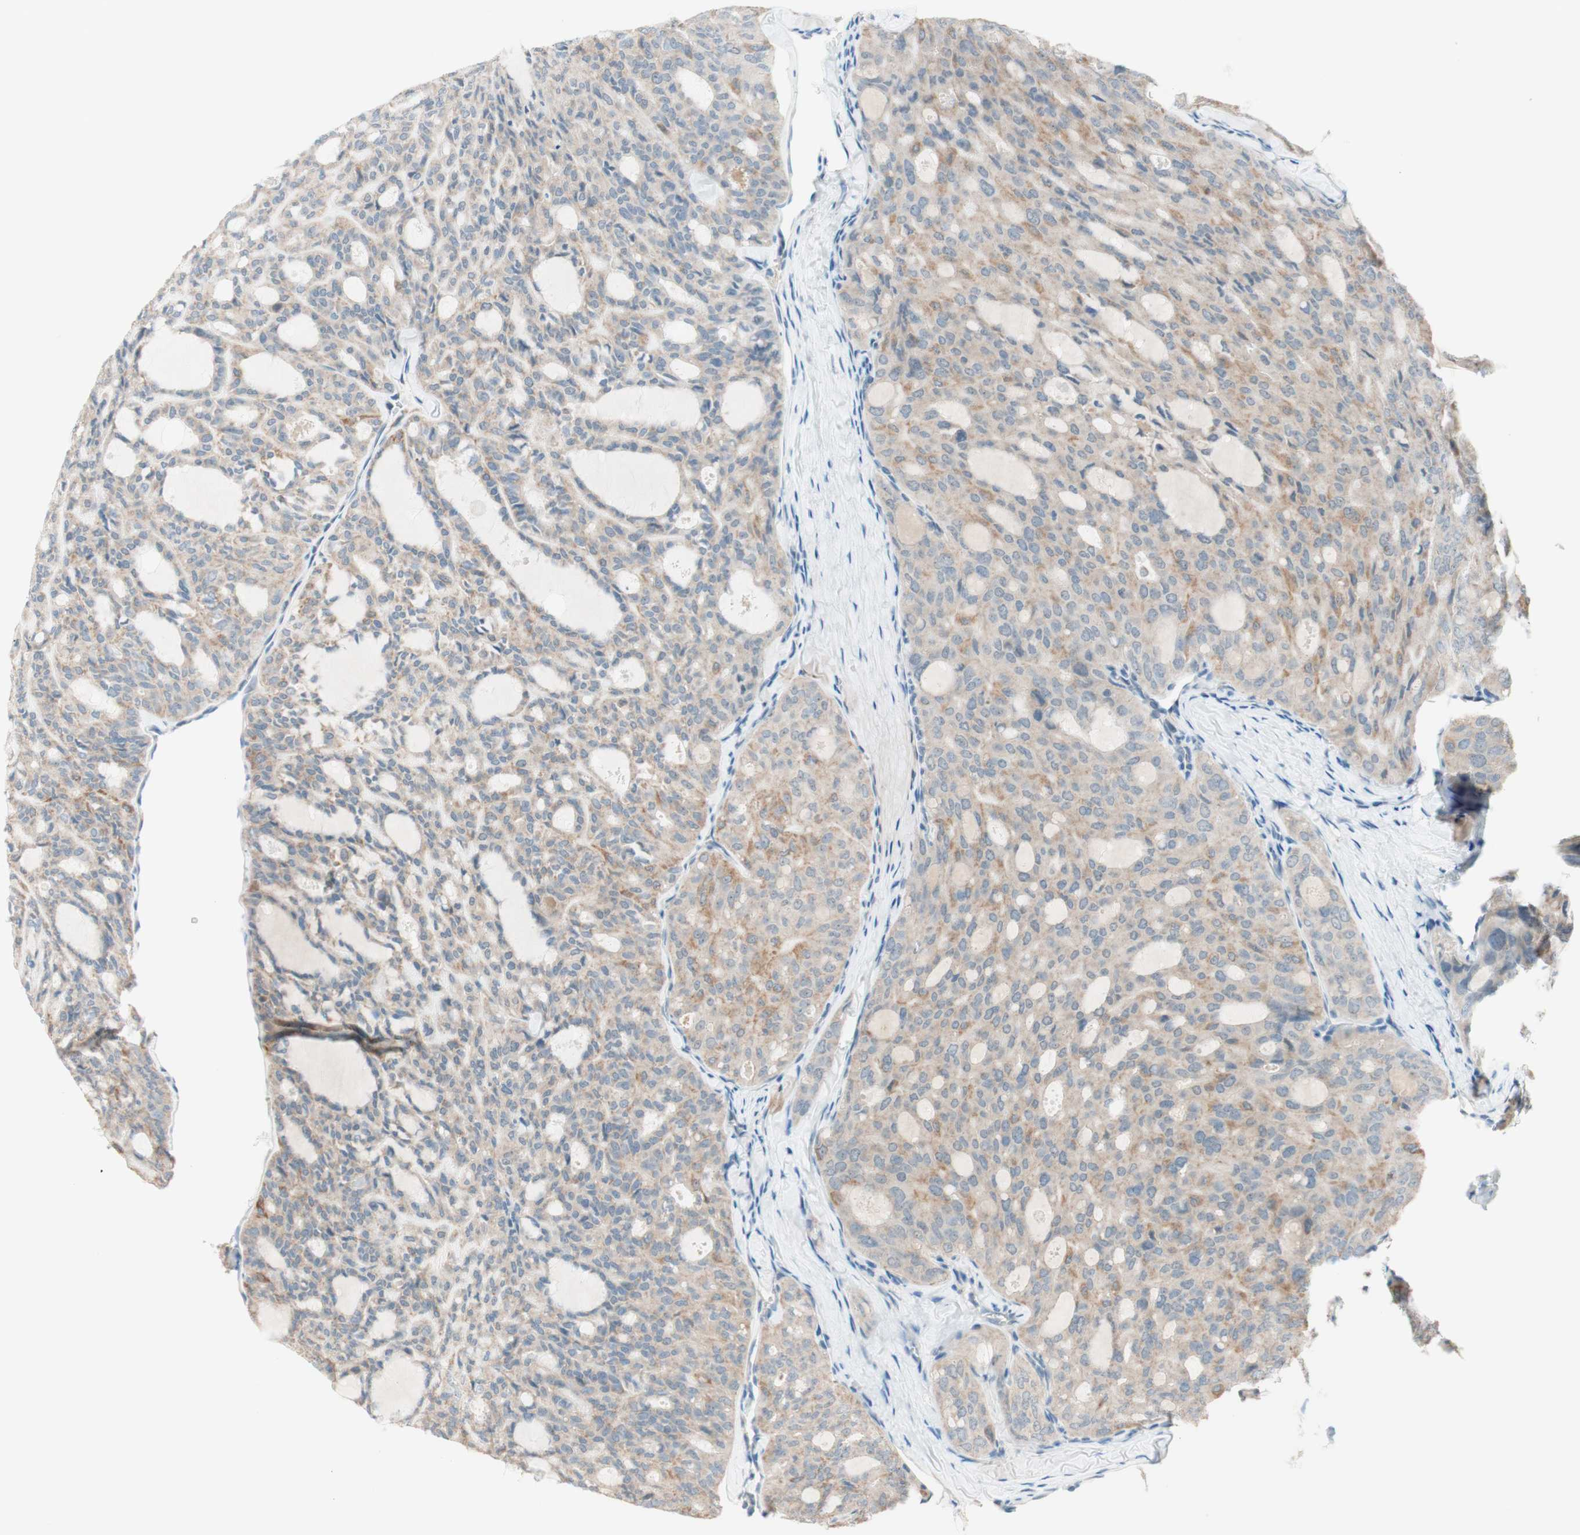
{"staining": {"intensity": "weak", "quantity": "25%-75%", "location": "cytoplasmic/membranous"}, "tissue": "thyroid cancer", "cell_type": "Tumor cells", "image_type": "cancer", "snomed": [{"axis": "morphology", "description": "Follicular adenoma carcinoma, NOS"}, {"axis": "topography", "description": "Thyroid gland"}], "caption": "Protein staining of thyroid cancer tissue shows weak cytoplasmic/membranous positivity in approximately 25%-75% of tumor cells.", "gene": "JPH1", "patient": {"sex": "male", "age": 75}}